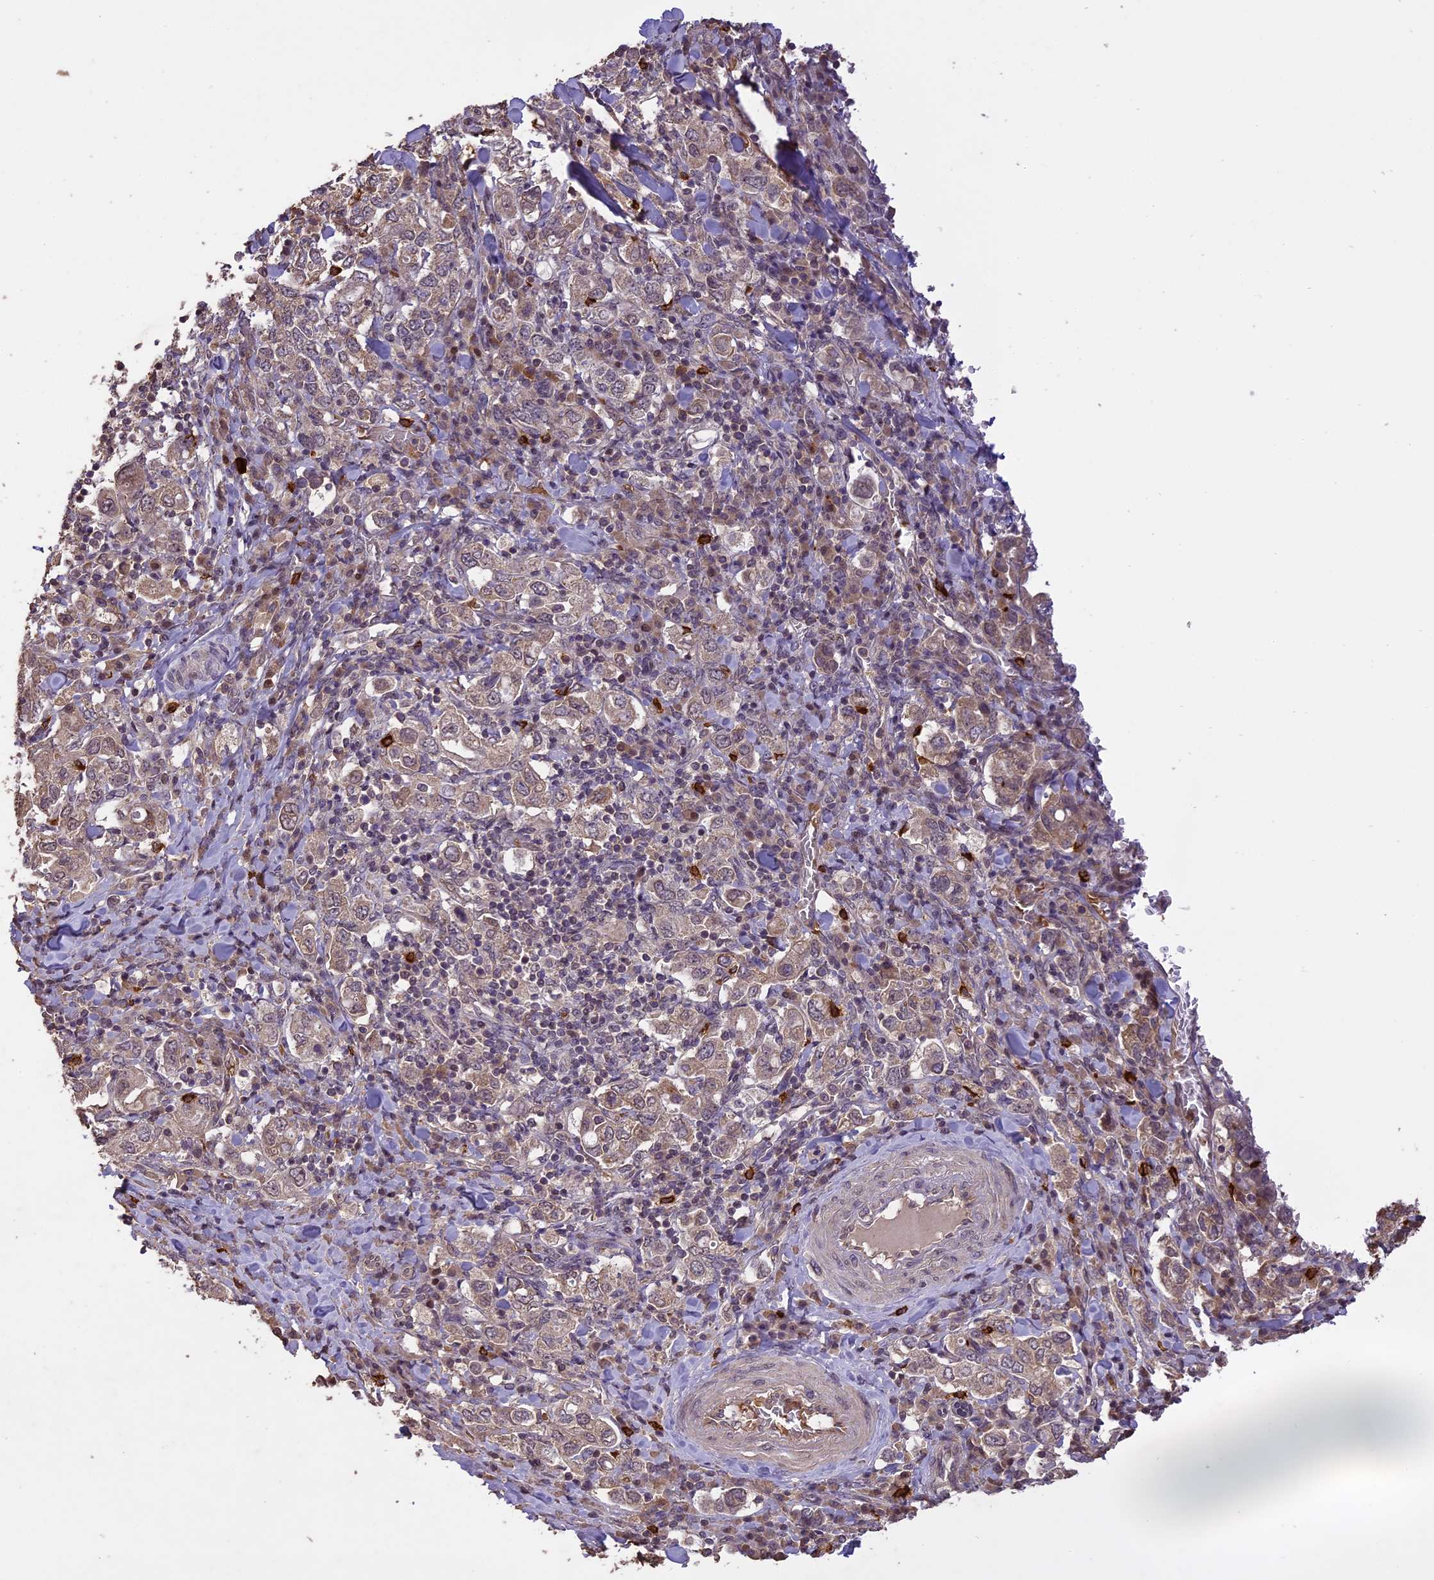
{"staining": {"intensity": "weak", "quantity": ">75%", "location": "cytoplasmic/membranous"}, "tissue": "stomach cancer", "cell_type": "Tumor cells", "image_type": "cancer", "snomed": [{"axis": "morphology", "description": "Adenocarcinoma, NOS"}, {"axis": "topography", "description": "Stomach, upper"}], "caption": "Adenocarcinoma (stomach) stained with DAB (3,3'-diaminobenzidine) immunohistochemistry shows low levels of weak cytoplasmic/membranous positivity in approximately >75% of tumor cells.", "gene": "TIGD7", "patient": {"sex": "male", "age": 62}}